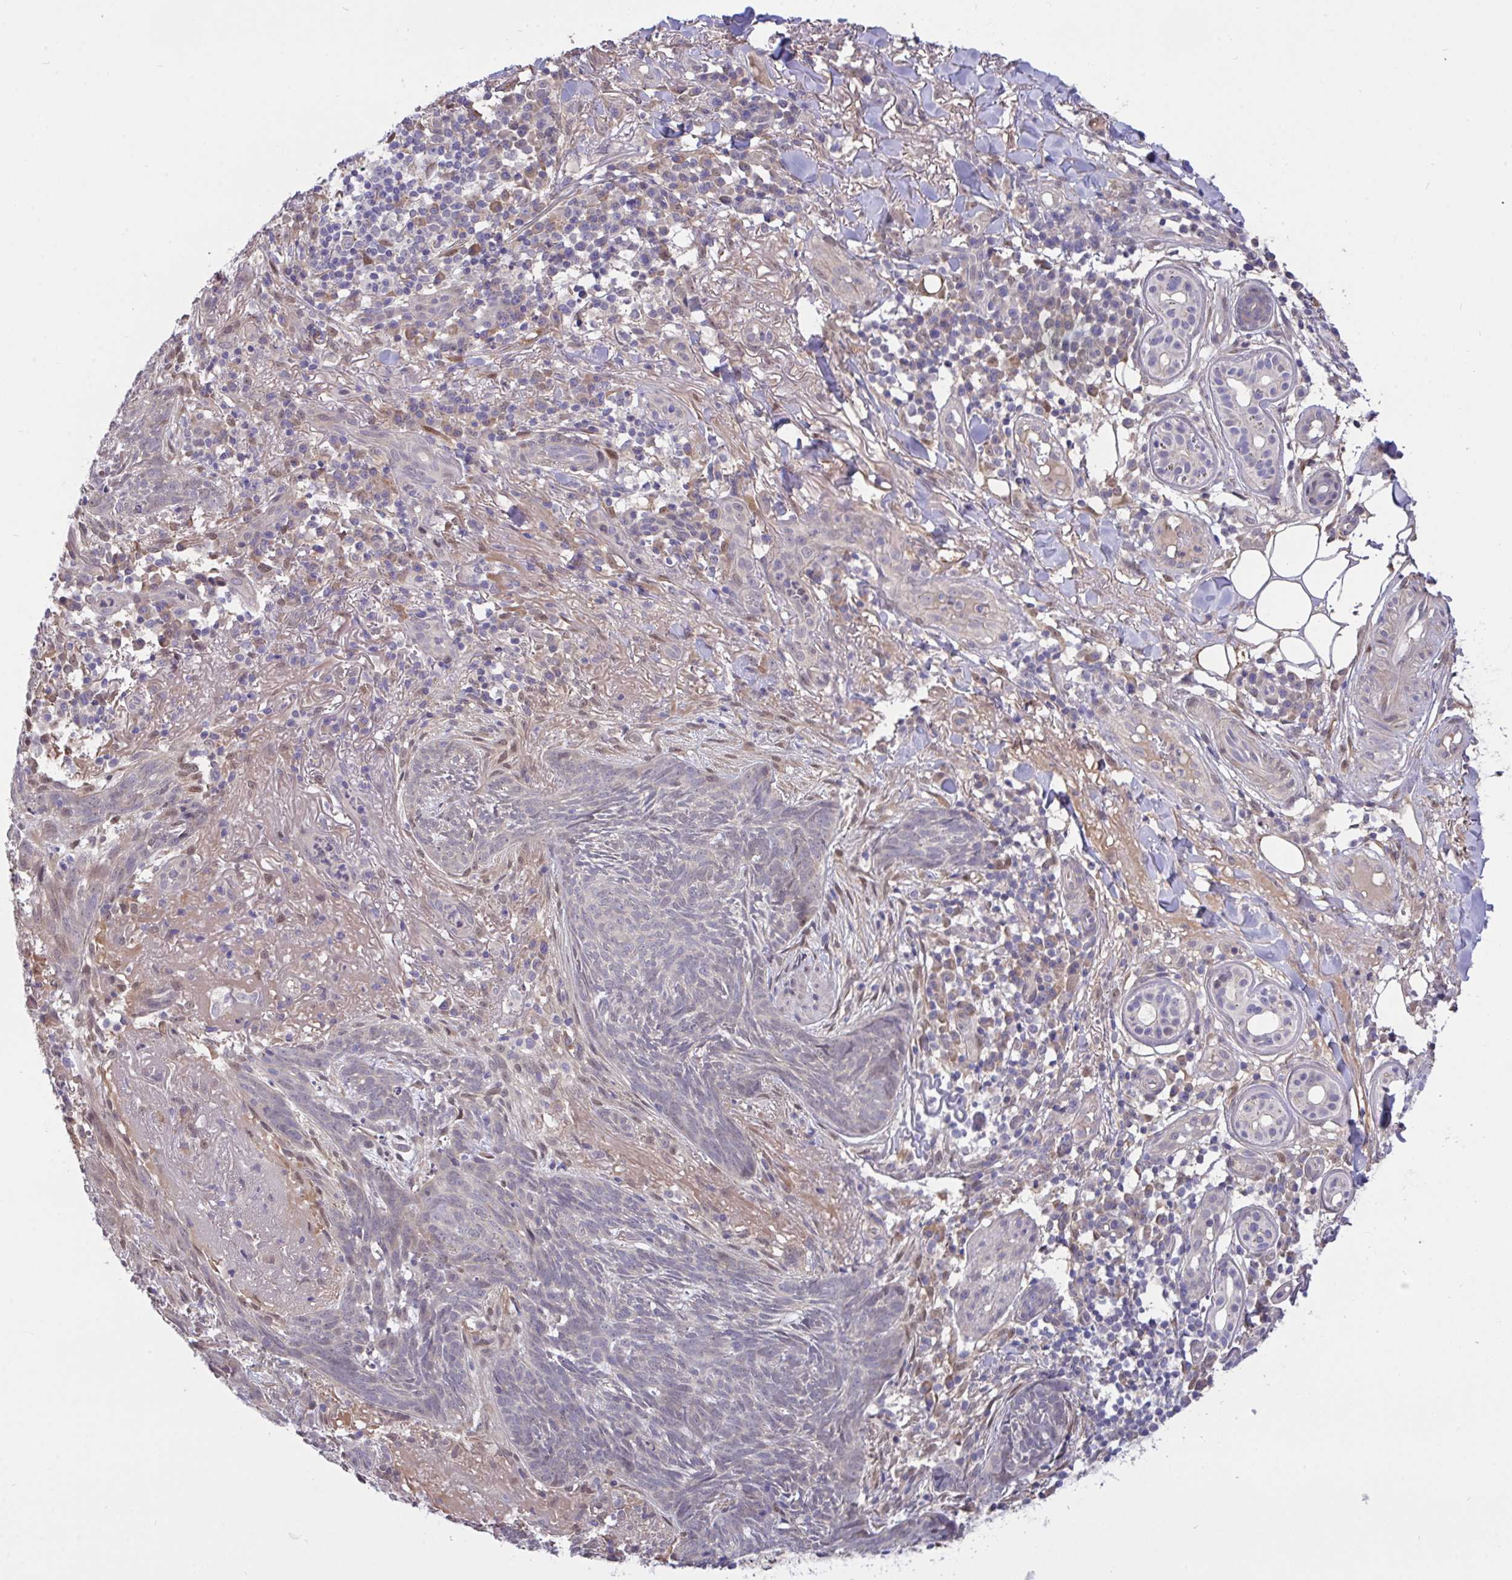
{"staining": {"intensity": "negative", "quantity": "none", "location": "none"}, "tissue": "skin cancer", "cell_type": "Tumor cells", "image_type": "cancer", "snomed": [{"axis": "morphology", "description": "Basal cell carcinoma"}, {"axis": "topography", "description": "Skin"}], "caption": "An immunohistochemistry (IHC) micrograph of skin basal cell carcinoma is shown. There is no staining in tumor cells of skin basal cell carcinoma. (Stains: DAB immunohistochemistry with hematoxylin counter stain, Microscopy: brightfield microscopy at high magnification).", "gene": "L3HYPDH", "patient": {"sex": "female", "age": 93}}